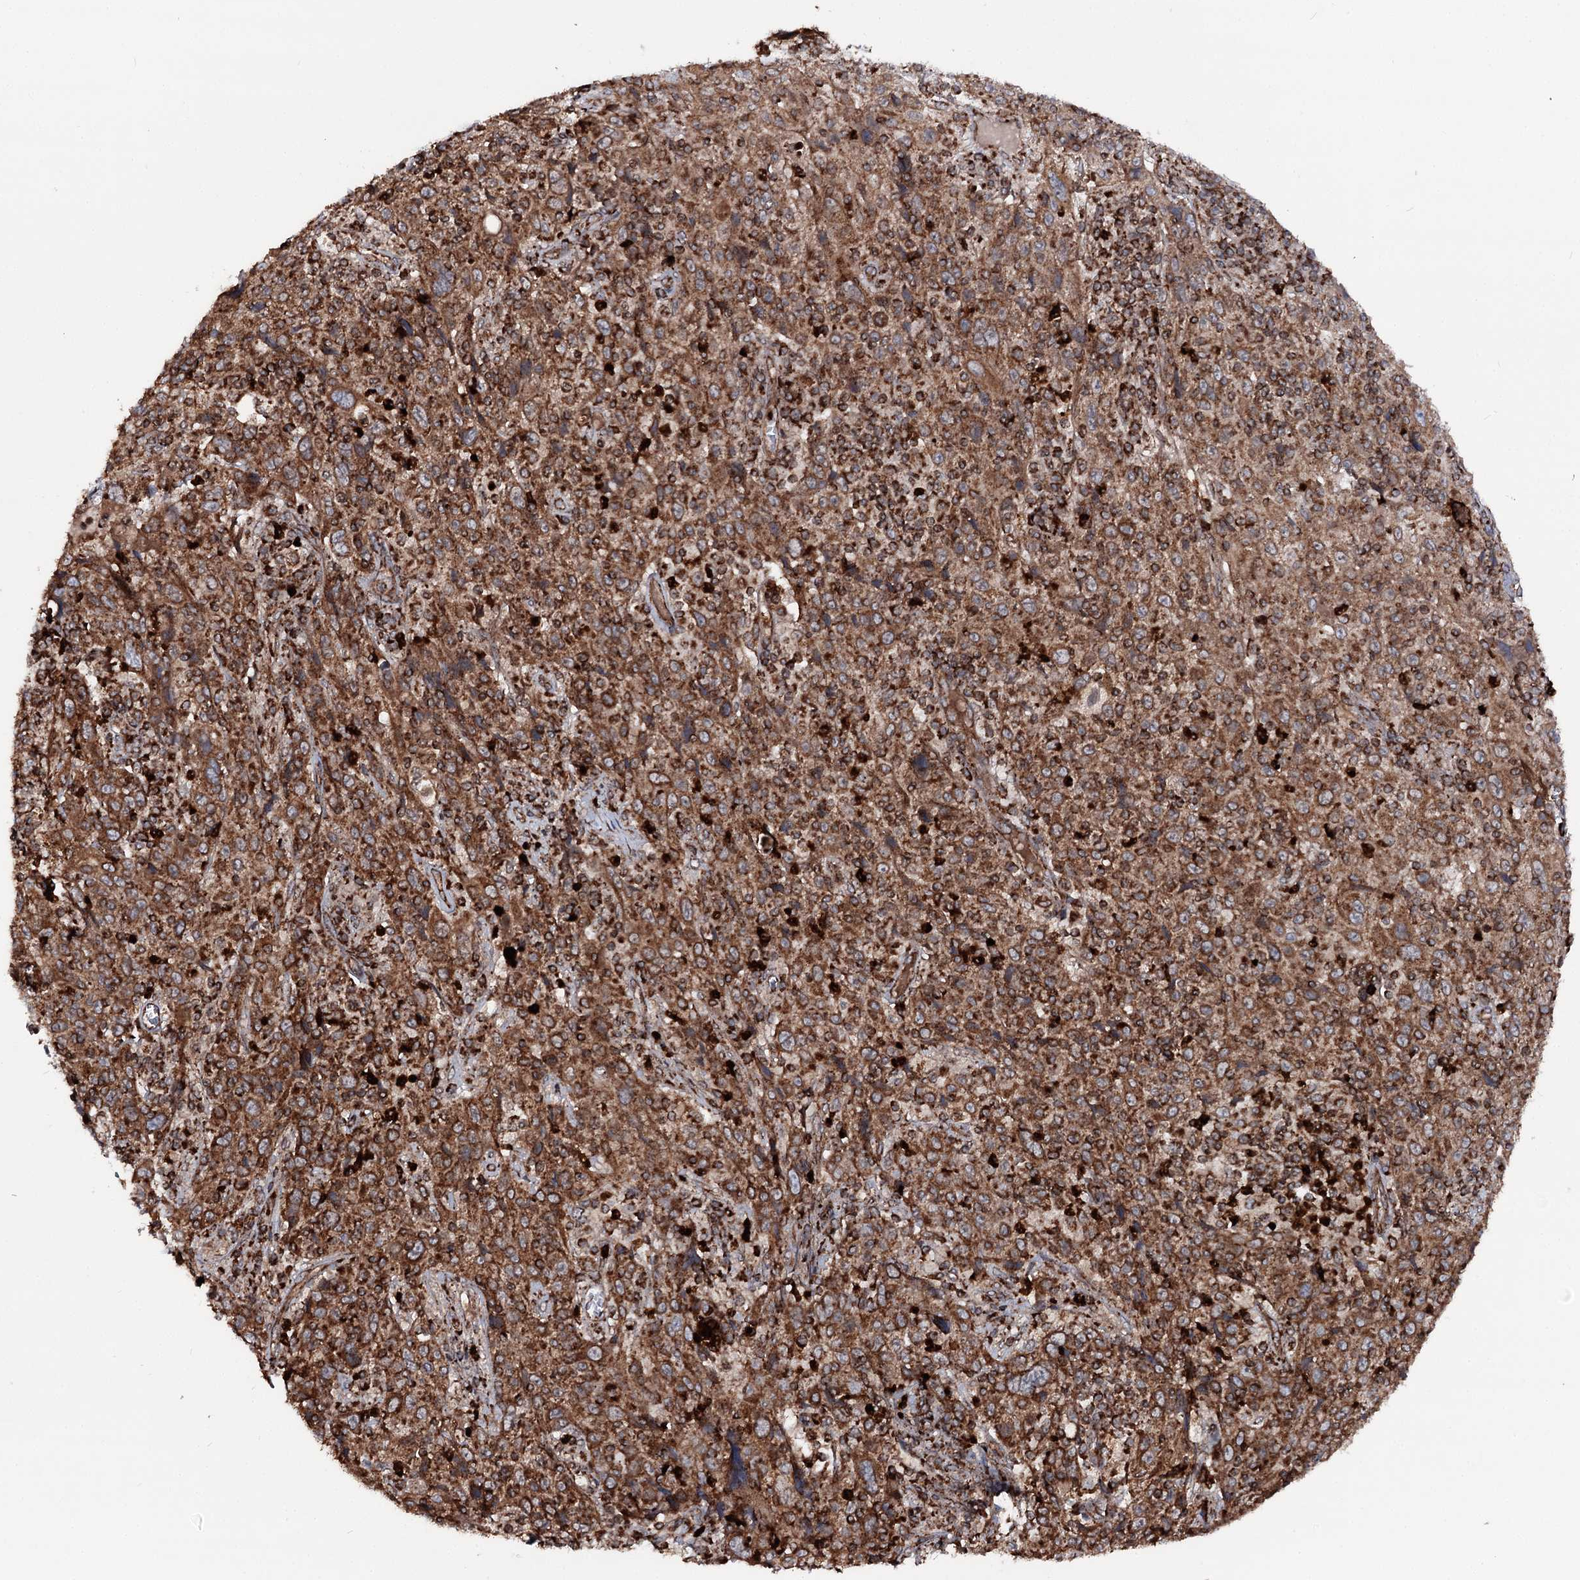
{"staining": {"intensity": "strong", "quantity": ">75%", "location": "cytoplasmic/membranous"}, "tissue": "cervical cancer", "cell_type": "Tumor cells", "image_type": "cancer", "snomed": [{"axis": "morphology", "description": "Squamous cell carcinoma, NOS"}, {"axis": "topography", "description": "Cervix"}], "caption": "Immunohistochemistry (IHC) image of neoplastic tissue: cervical cancer stained using immunohistochemistry (IHC) shows high levels of strong protein expression localized specifically in the cytoplasmic/membranous of tumor cells, appearing as a cytoplasmic/membranous brown color.", "gene": "FGFR1OP2", "patient": {"sex": "female", "age": 46}}